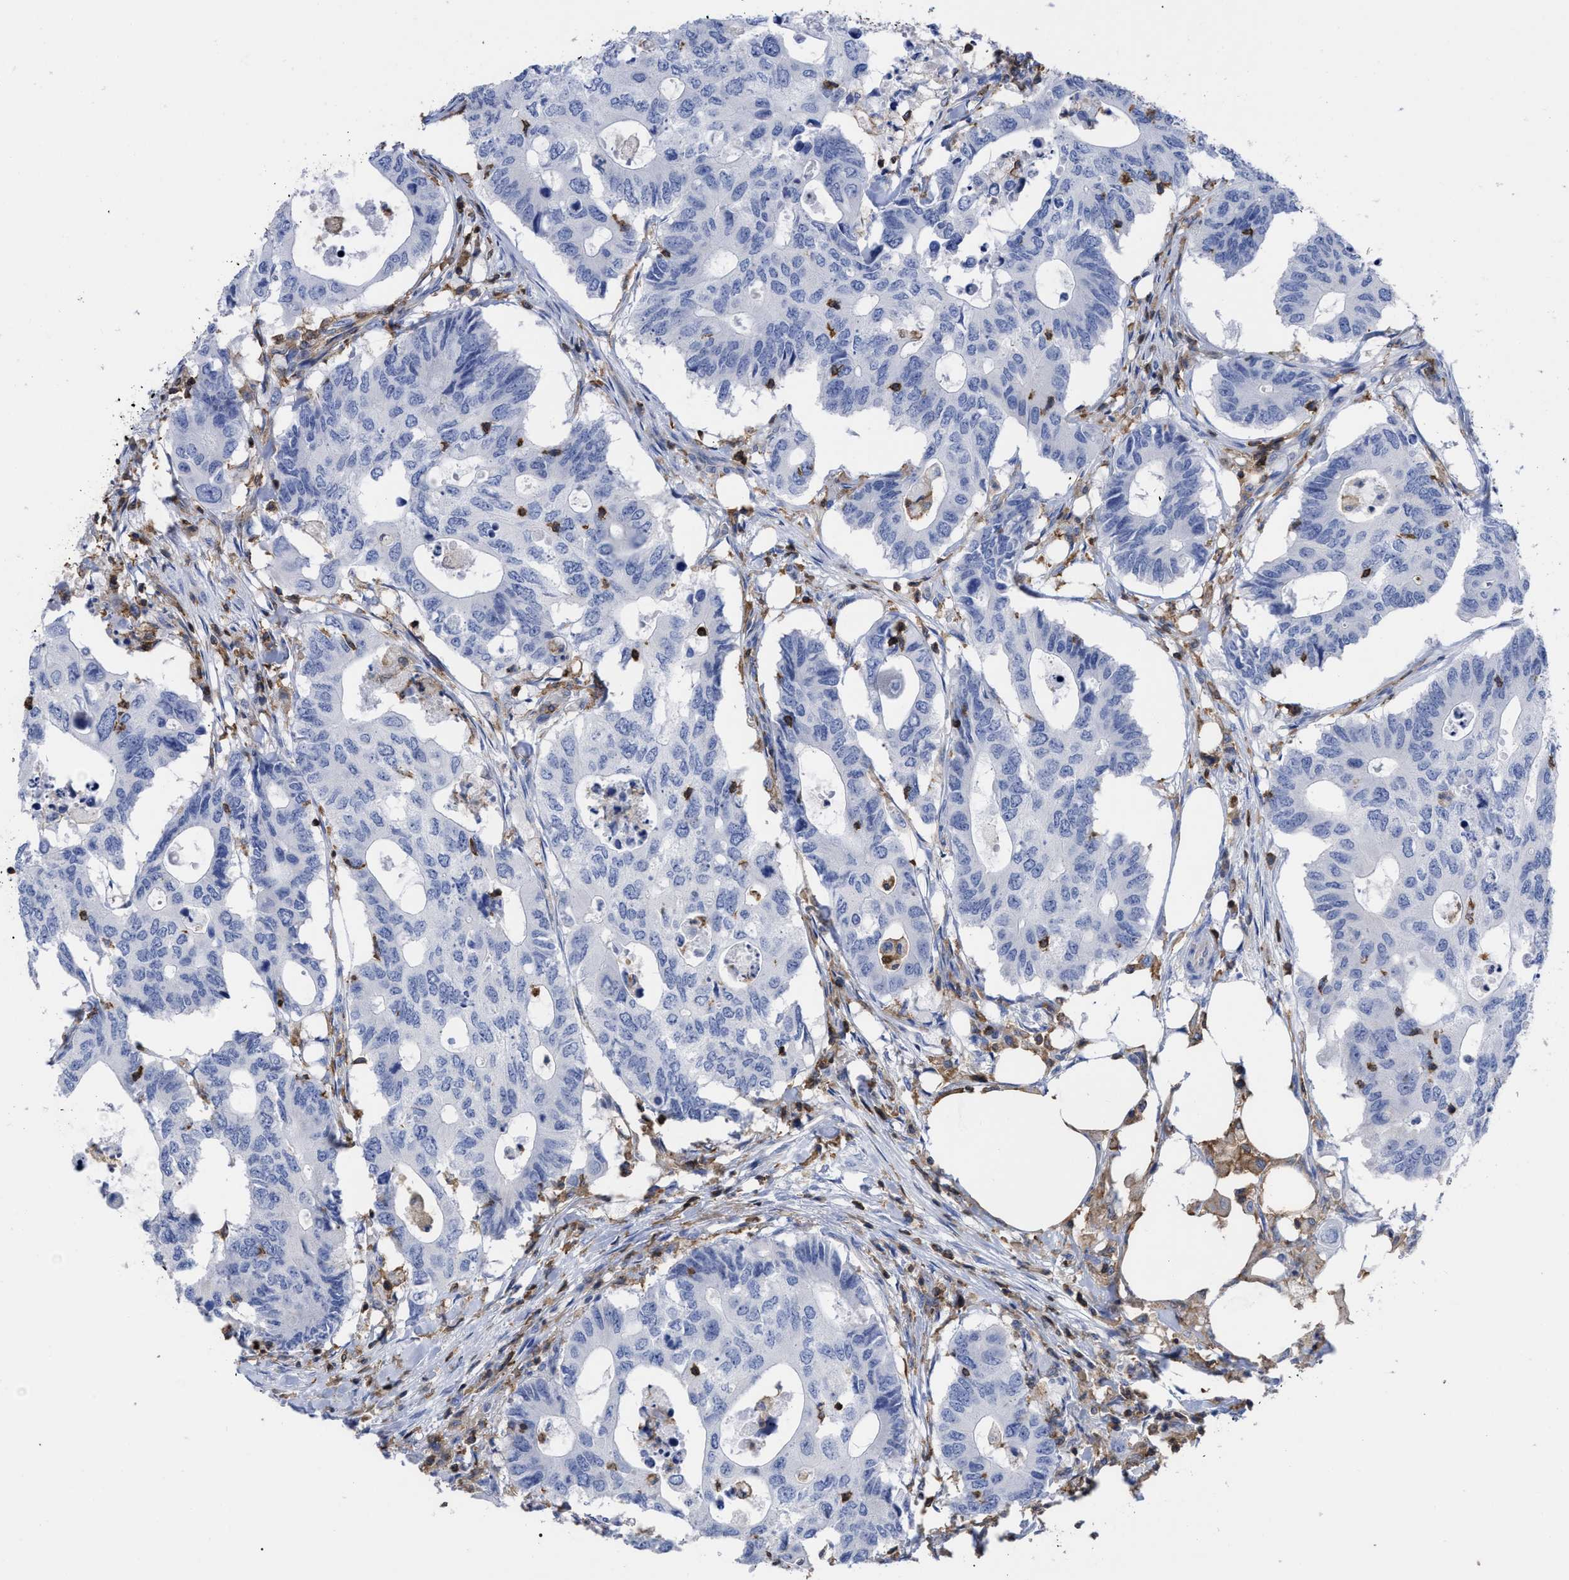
{"staining": {"intensity": "negative", "quantity": "none", "location": "none"}, "tissue": "colorectal cancer", "cell_type": "Tumor cells", "image_type": "cancer", "snomed": [{"axis": "morphology", "description": "Adenocarcinoma, NOS"}, {"axis": "topography", "description": "Colon"}], "caption": "Immunohistochemistry (IHC) of adenocarcinoma (colorectal) displays no staining in tumor cells.", "gene": "HCLS1", "patient": {"sex": "male", "age": 71}}